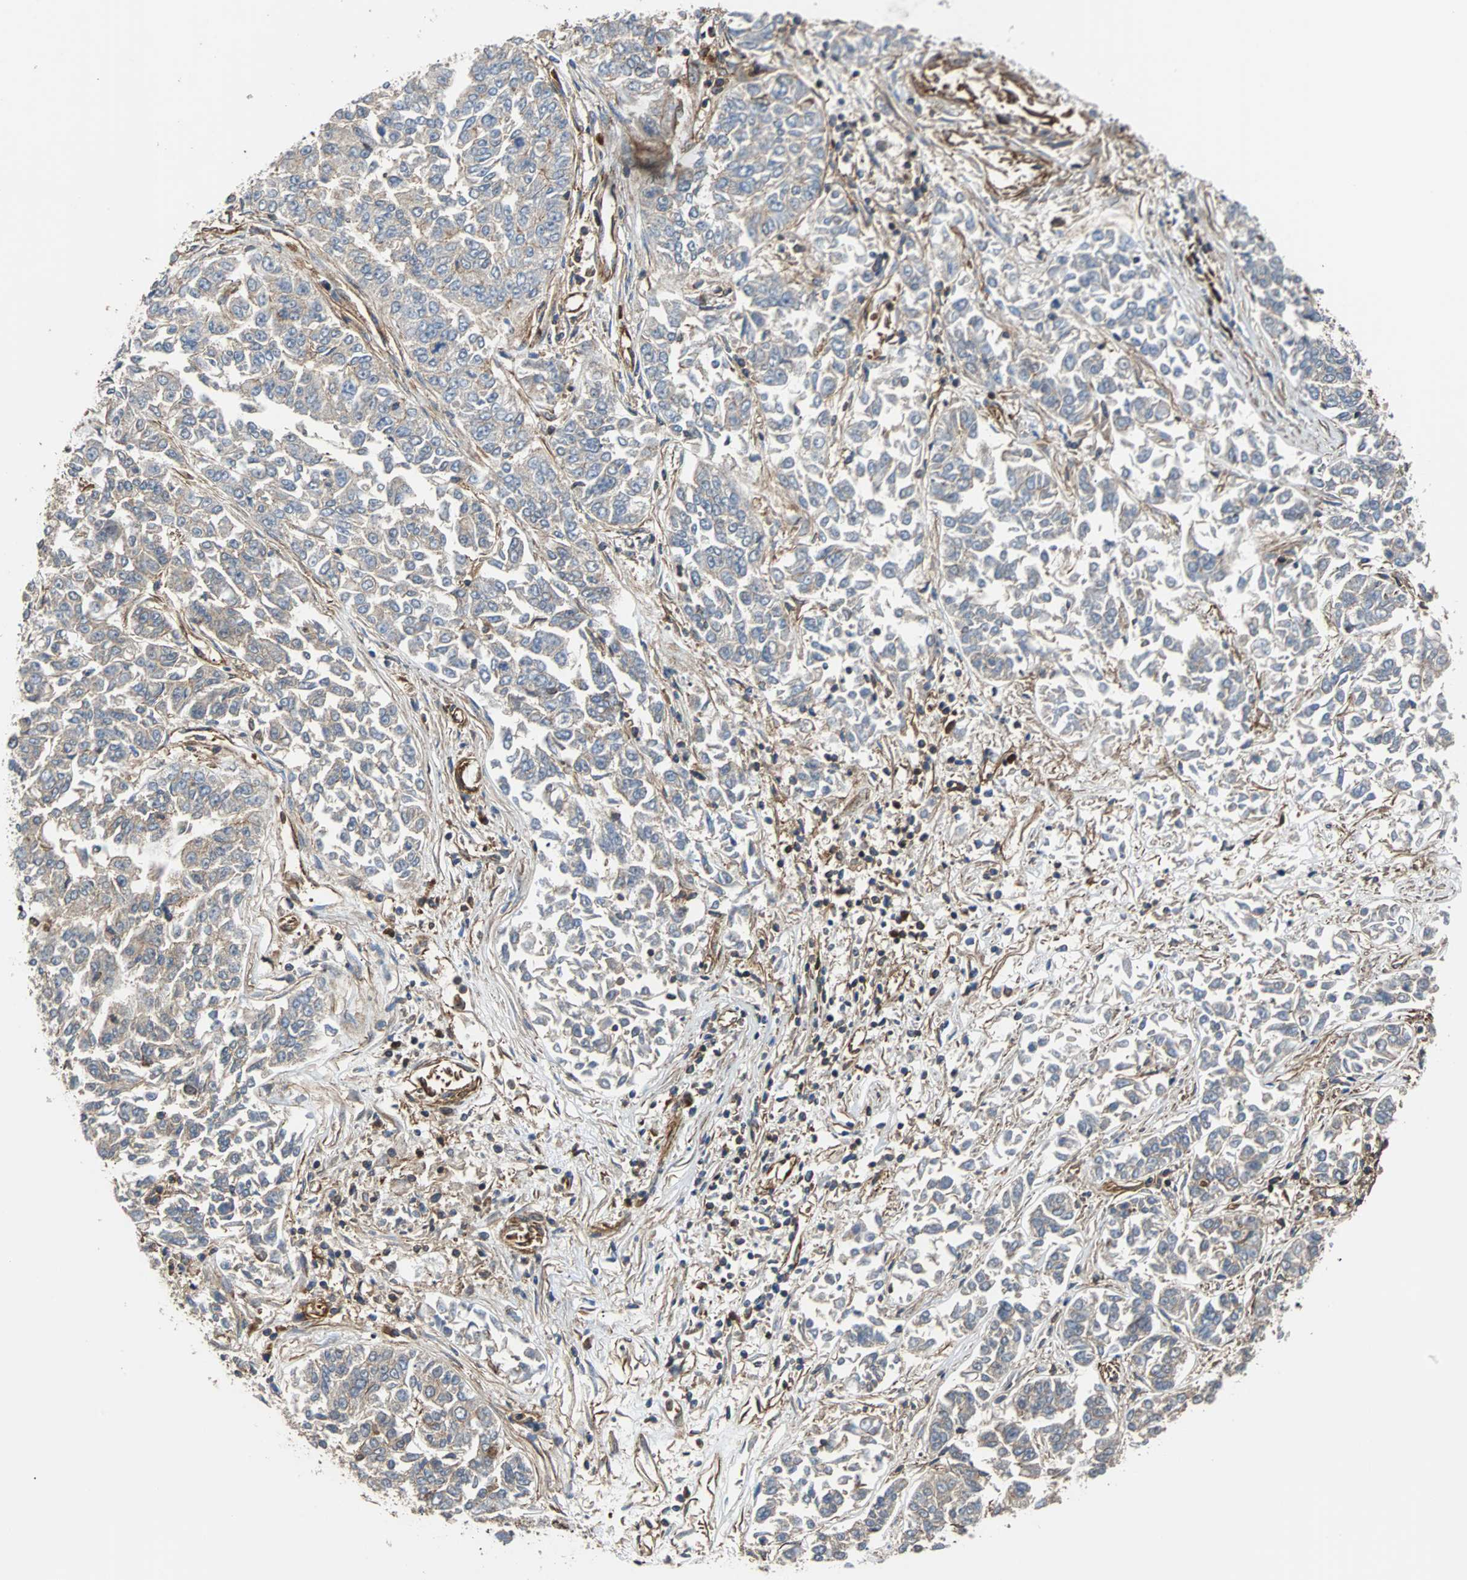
{"staining": {"intensity": "weak", "quantity": ">75%", "location": "cytoplasmic/membranous"}, "tissue": "lung cancer", "cell_type": "Tumor cells", "image_type": "cancer", "snomed": [{"axis": "morphology", "description": "Adenocarcinoma, NOS"}, {"axis": "topography", "description": "Lung"}], "caption": "Weak cytoplasmic/membranous protein staining is identified in approximately >75% of tumor cells in lung cancer.", "gene": "PLCG2", "patient": {"sex": "male", "age": 84}}